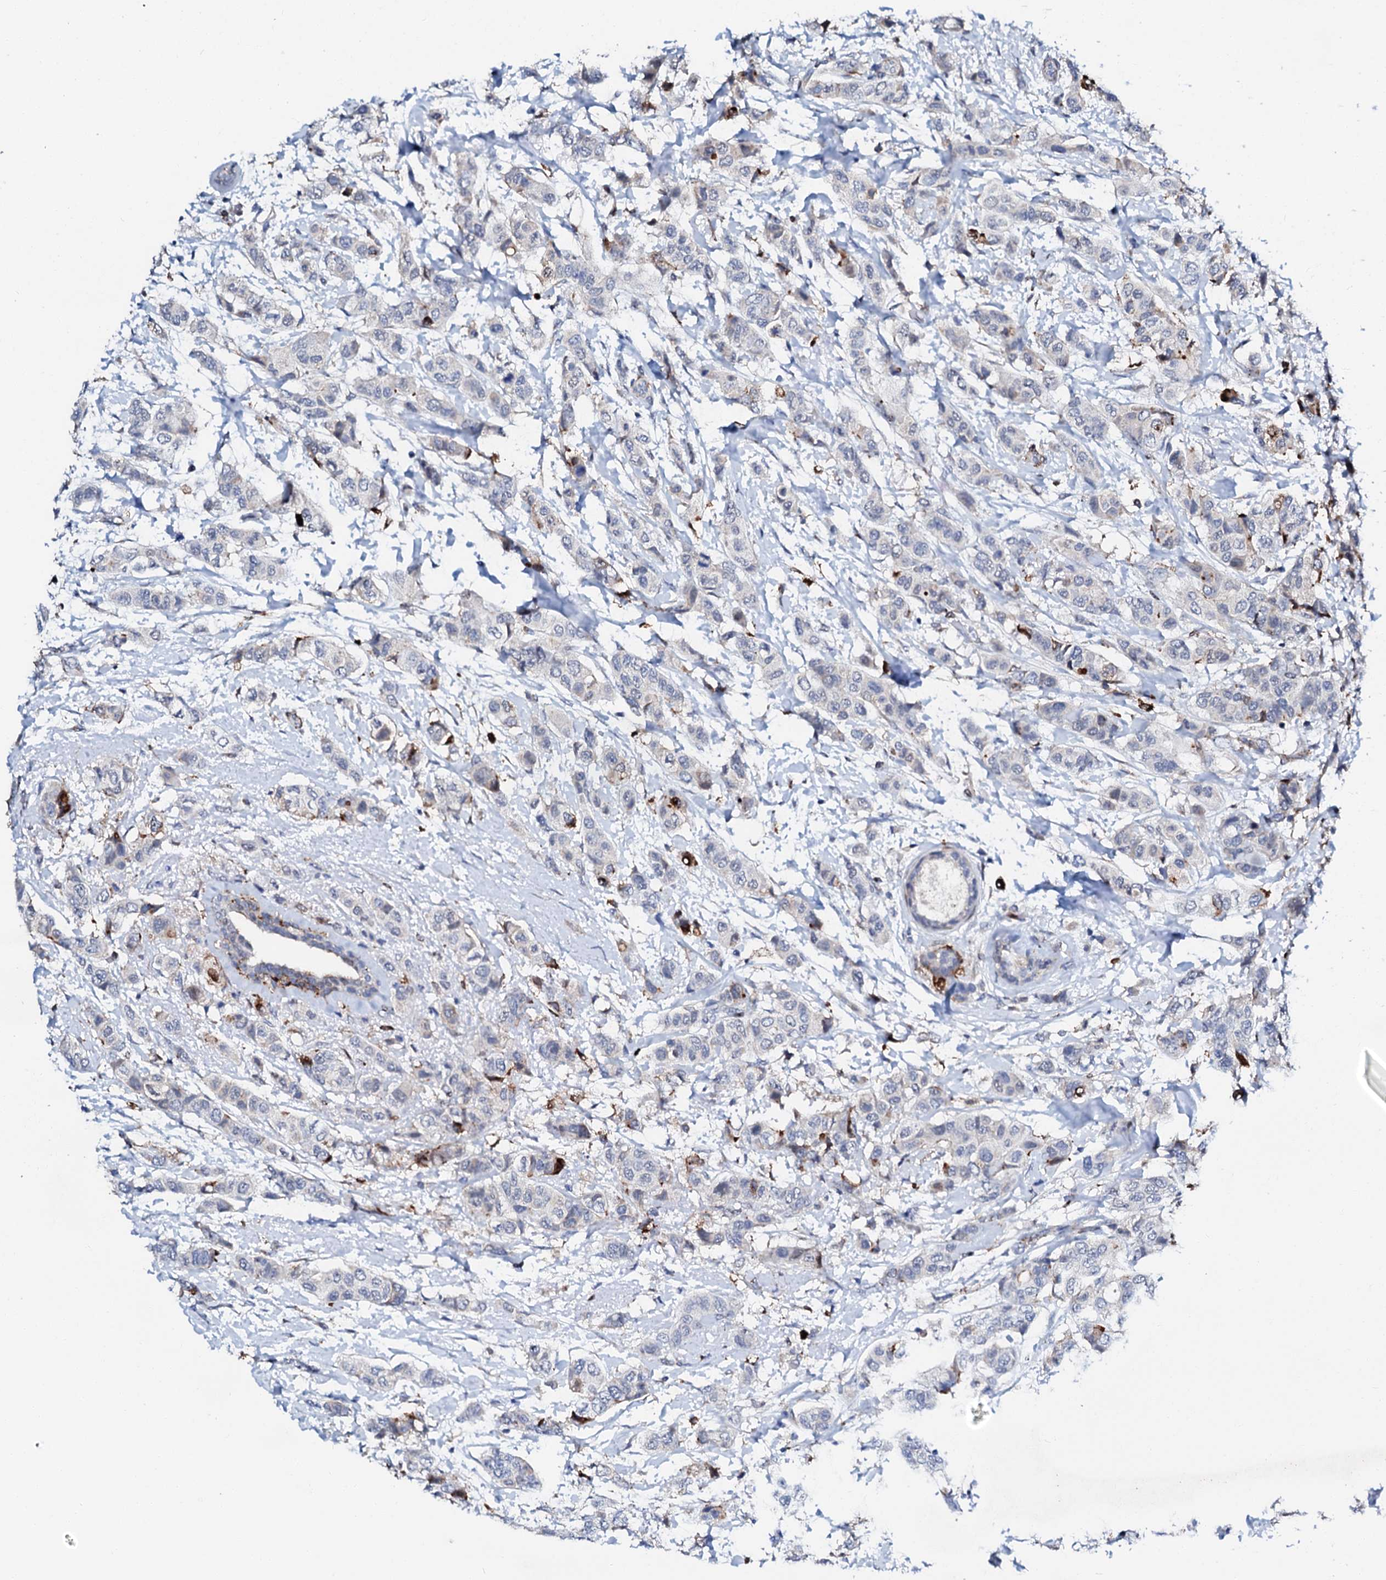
{"staining": {"intensity": "negative", "quantity": "none", "location": "none"}, "tissue": "breast cancer", "cell_type": "Tumor cells", "image_type": "cancer", "snomed": [{"axis": "morphology", "description": "Lobular carcinoma"}, {"axis": "topography", "description": "Breast"}], "caption": "A high-resolution image shows IHC staining of breast cancer, which demonstrates no significant positivity in tumor cells.", "gene": "MED13L", "patient": {"sex": "female", "age": 51}}